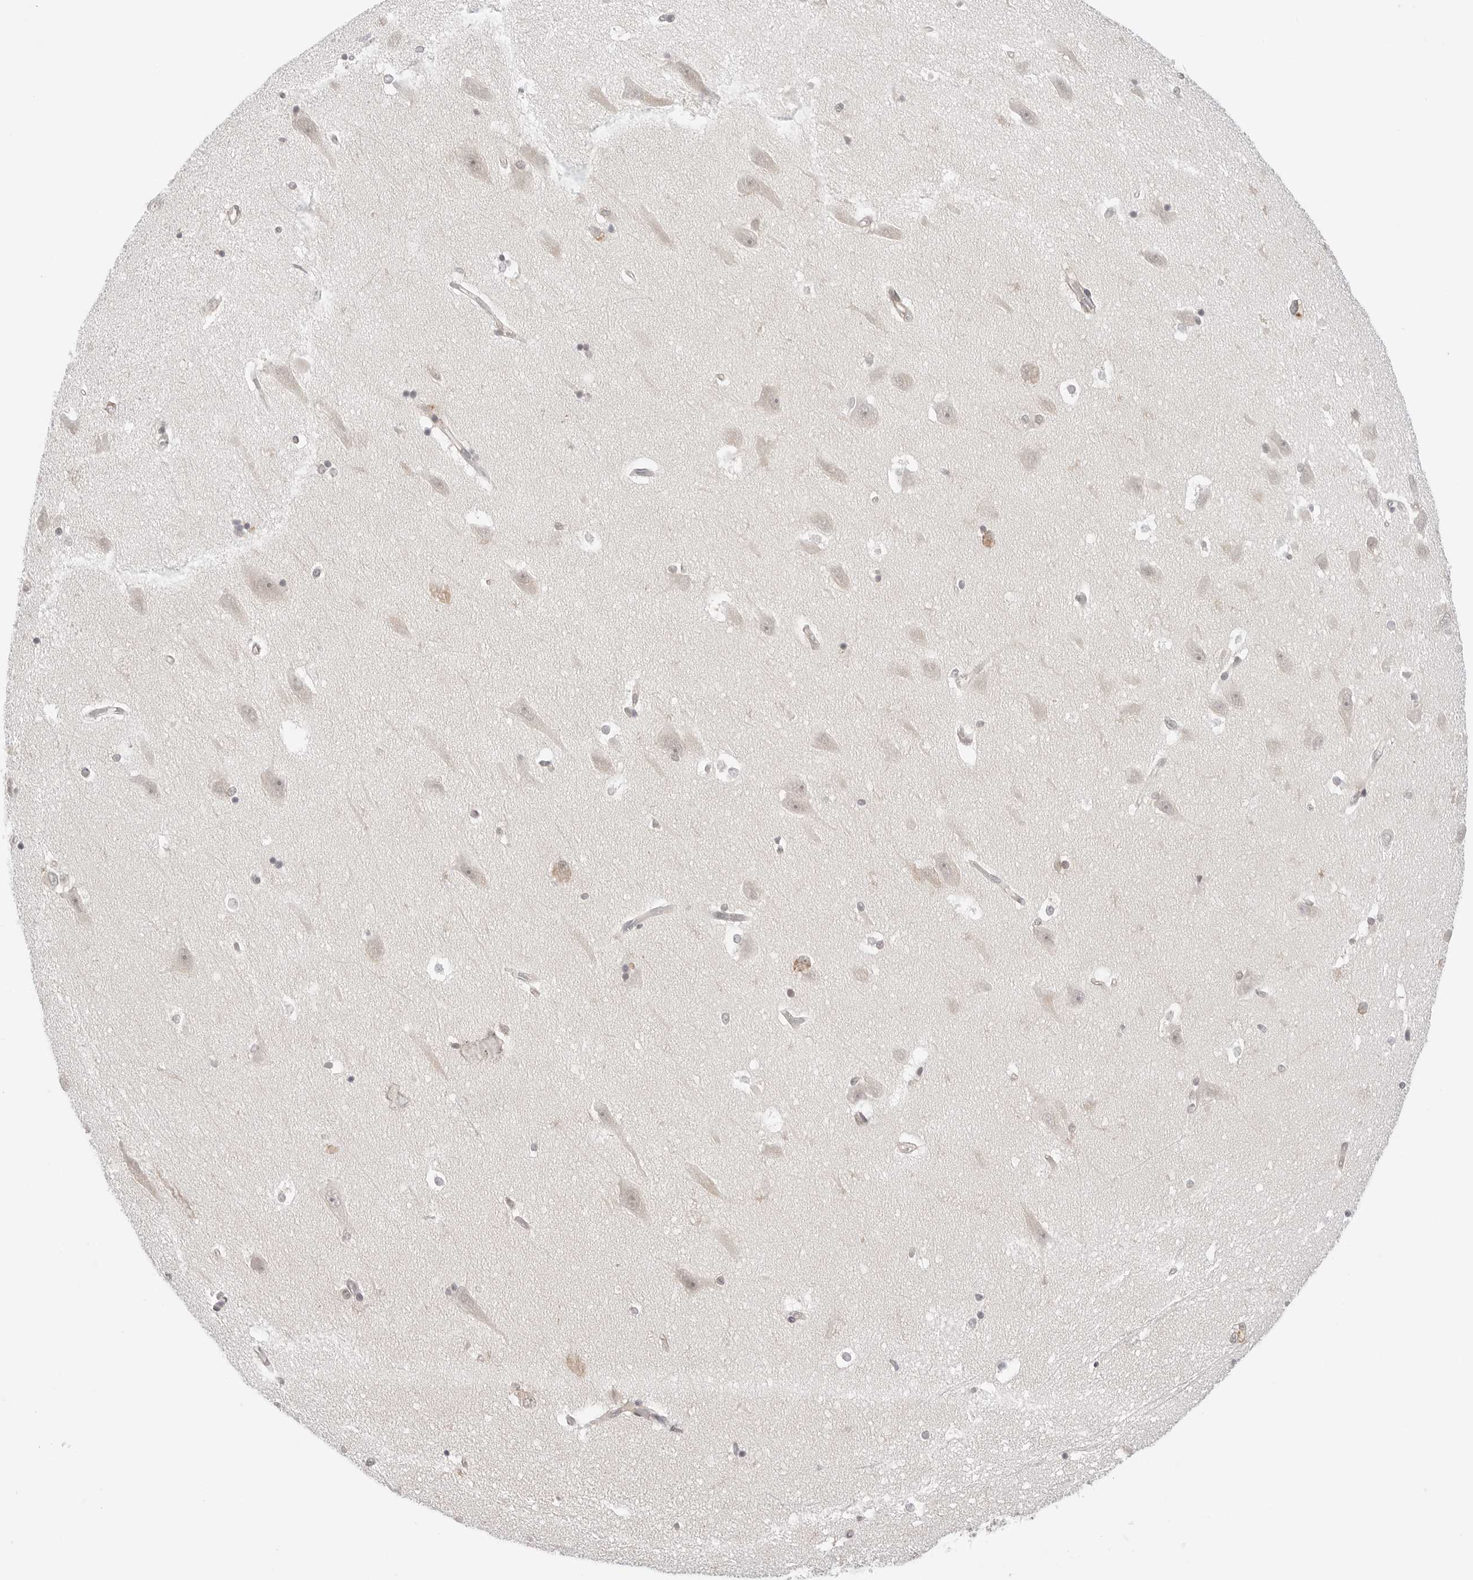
{"staining": {"intensity": "weak", "quantity": "<25%", "location": "cytoplasmic/membranous,nuclear"}, "tissue": "hippocampus", "cell_type": "Glial cells", "image_type": "normal", "snomed": [{"axis": "morphology", "description": "Normal tissue, NOS"}, {"axis": "topography", "description": "Hippocampus"}], "caption": "A high-resolution photomicrograph shows immunohistochemistry staining of benign hippocampus, which reveals no significant staining in glial cells.", "gene": "NUDC", "patient": {"sex": "male", "age": 45}}